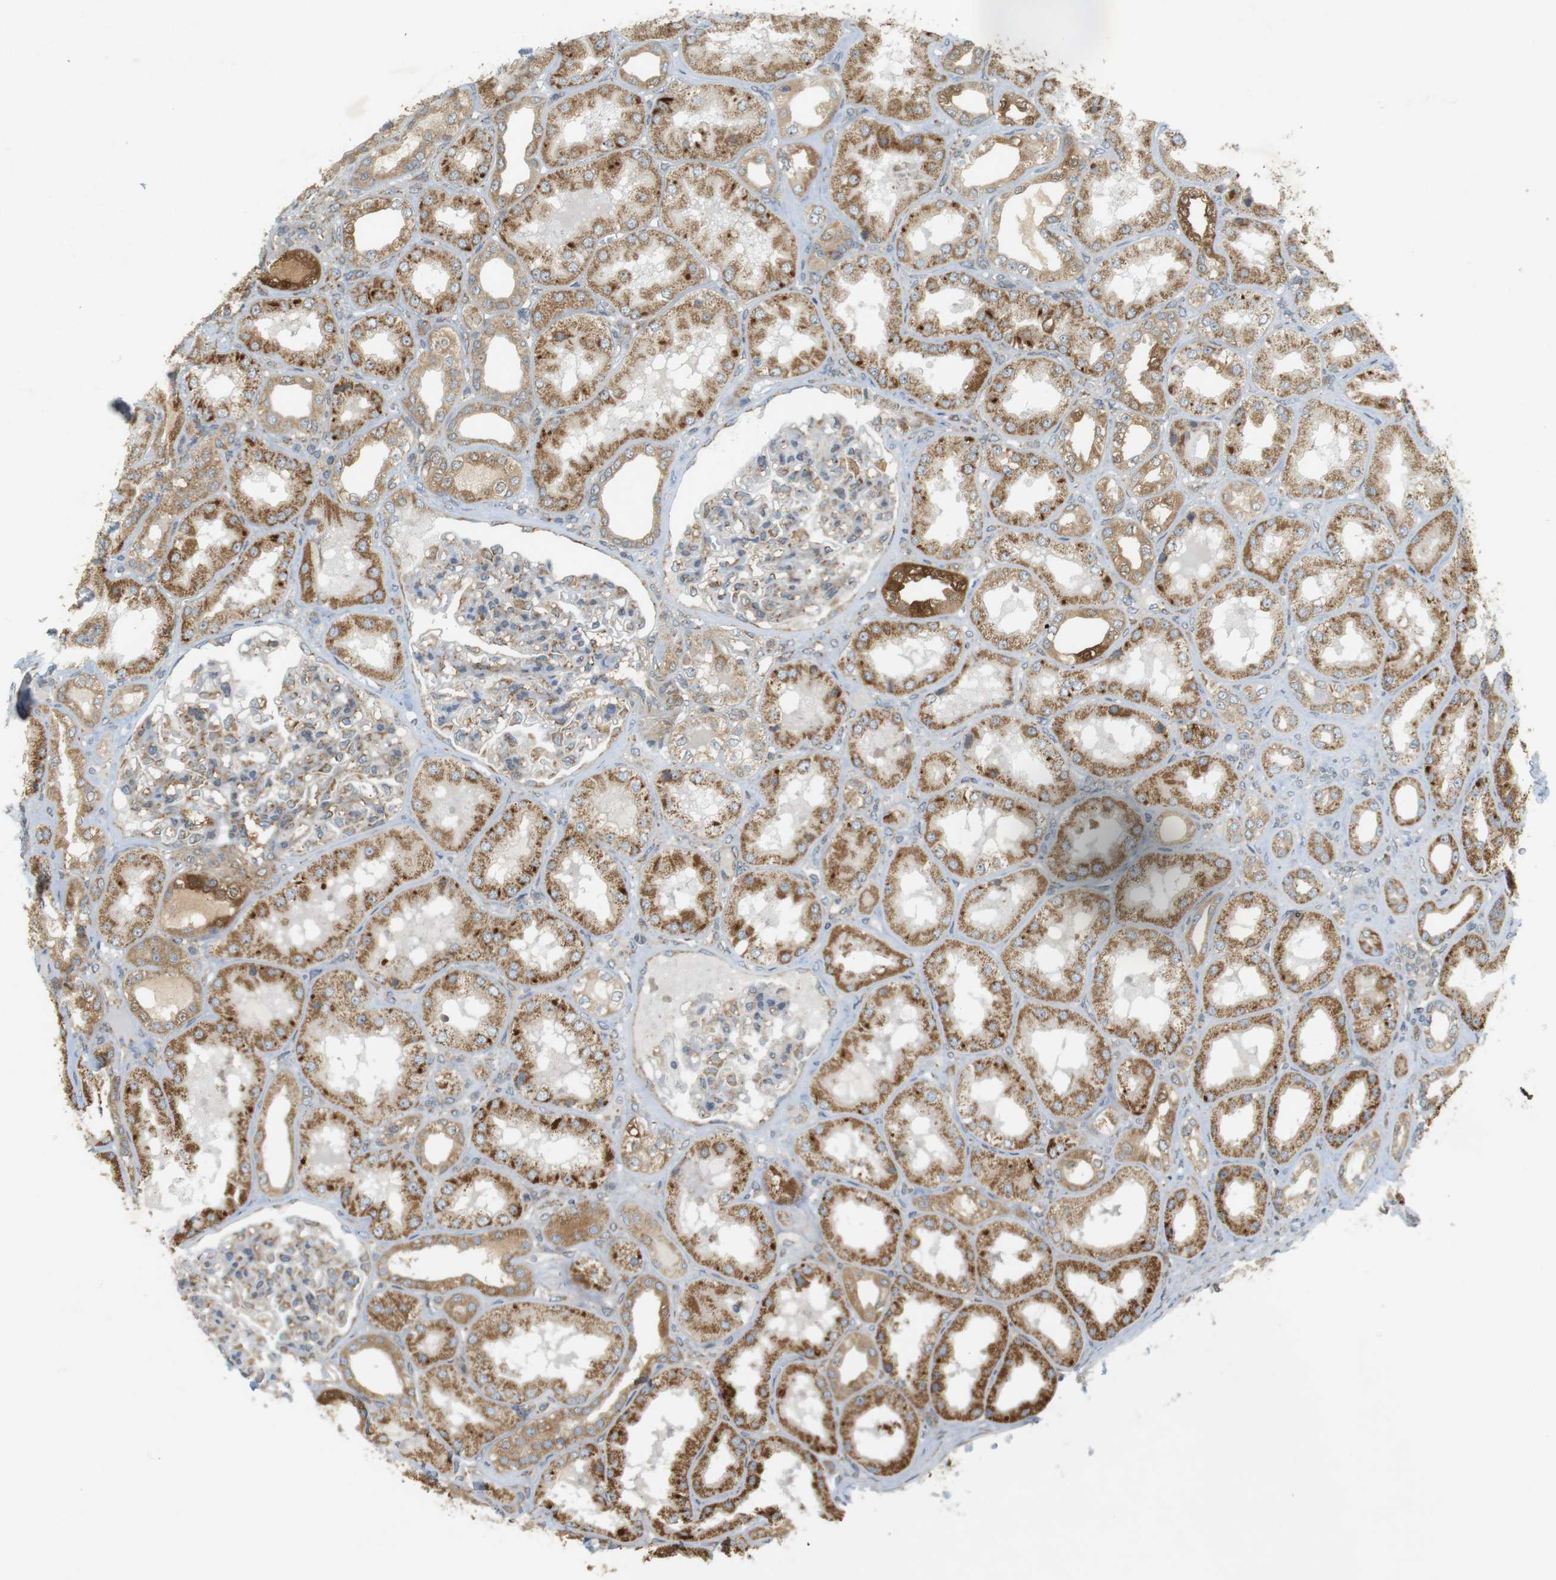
{"staining": {"intensity": "moderate", "quantity": "<25%", "location": "cytoplasmic/membranous"}, "tissue": "kidney", "cell_type": "Cells in glomeruli", "image_type": "normal", "snomed": [{"axis": "morphology", "description": "Normal tissue, NOS"}, {"axis": "topography", "description": "Kidney"}], "caption": "The micrograph reveals immunohistochemical staining of normal kidney. There is moderate cytoplasmic/membranous positivity is seen in approximately <25% of cells in glomeruli.", "gene": "SLC41A1", "patient": {"sex": "female", "age": 56}}